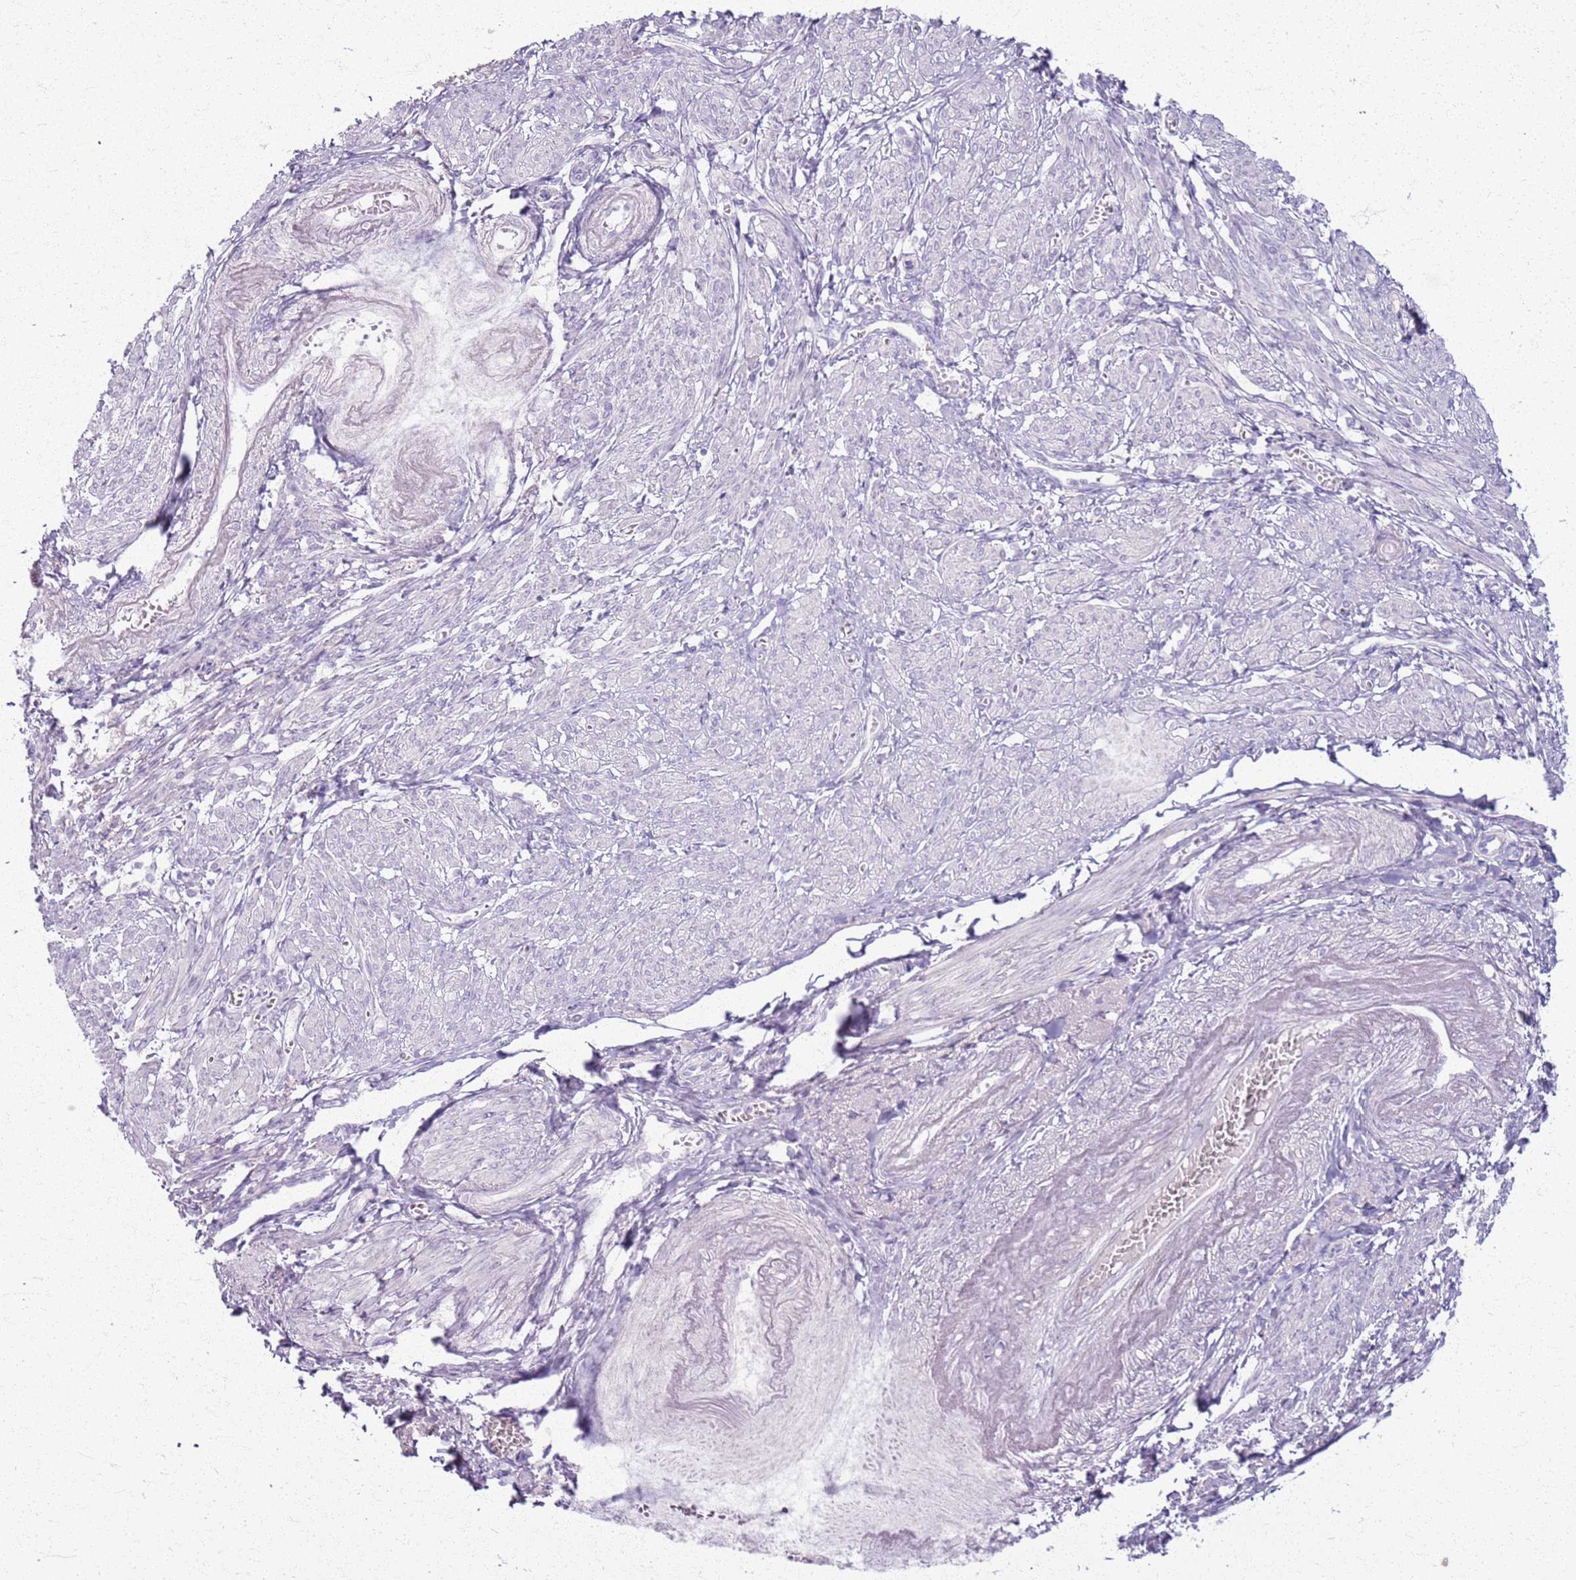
{"staining": {"intensity": "negative", "quantity": "none", "location": "none"}, "tissue": "smooth muscle", "cell_type": "Smooth muscle cells", "image_type": "normal", "snomed": [{"axis": "morphology", "description": "Normal tissue, NOS"}, {"axis": "topography", "description": "Smooth muscle"}], "caption": "Immunohistochemical staining of unremarkable human smooth muscle shows no significant positivity in smooth muscle cells. The staining is performed using DAB brown chromogen with nuclei counter-stained in using hematoxylin.", "gene": "CSRP3", "patient": {"sex": "female", "age": 39}}